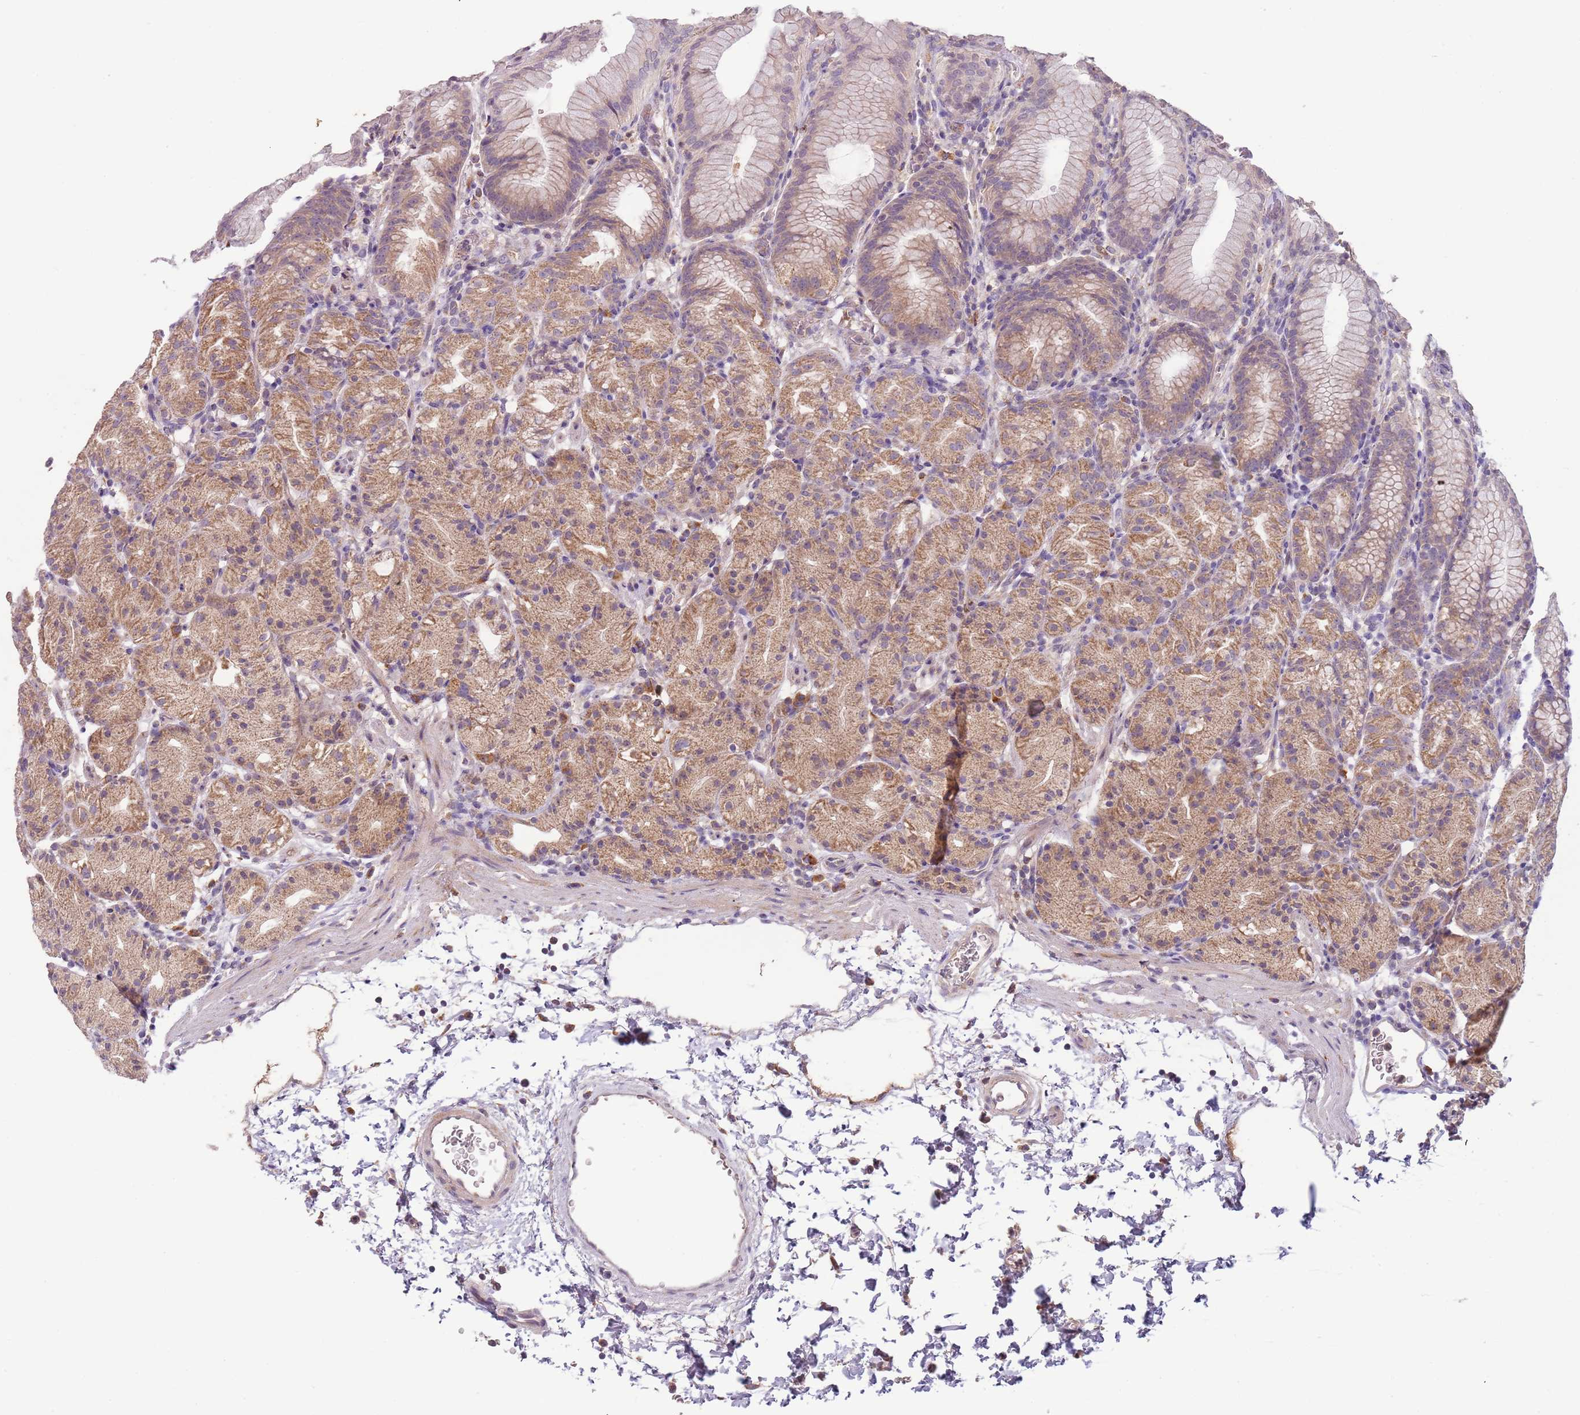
{"staining": {"intensity": "moderate", "quantity": ">75%", "location": "cytoplasmic/membranous"}, "tissue": "stomach", "cell_type": "Glandular cells", "image_type": "normal", "snomed": [{"axis": "morphology", "description": "Normal tissue, NOS"}, {"axis": "topography", "description": "Stomach, upper"}], "caption": "Immunohistochemical staining of unremarkable stomach demonstrates medium levels of moderate cytoplasmic/membranous positivity in about >75% of glandular cells. The staining is performed using DAB brown chromogen to label protein expression. The nuclei are counter-stained blue using hematoxylin.", "gene": "FECH", "patient": {"sex": "male", "age": 48}}